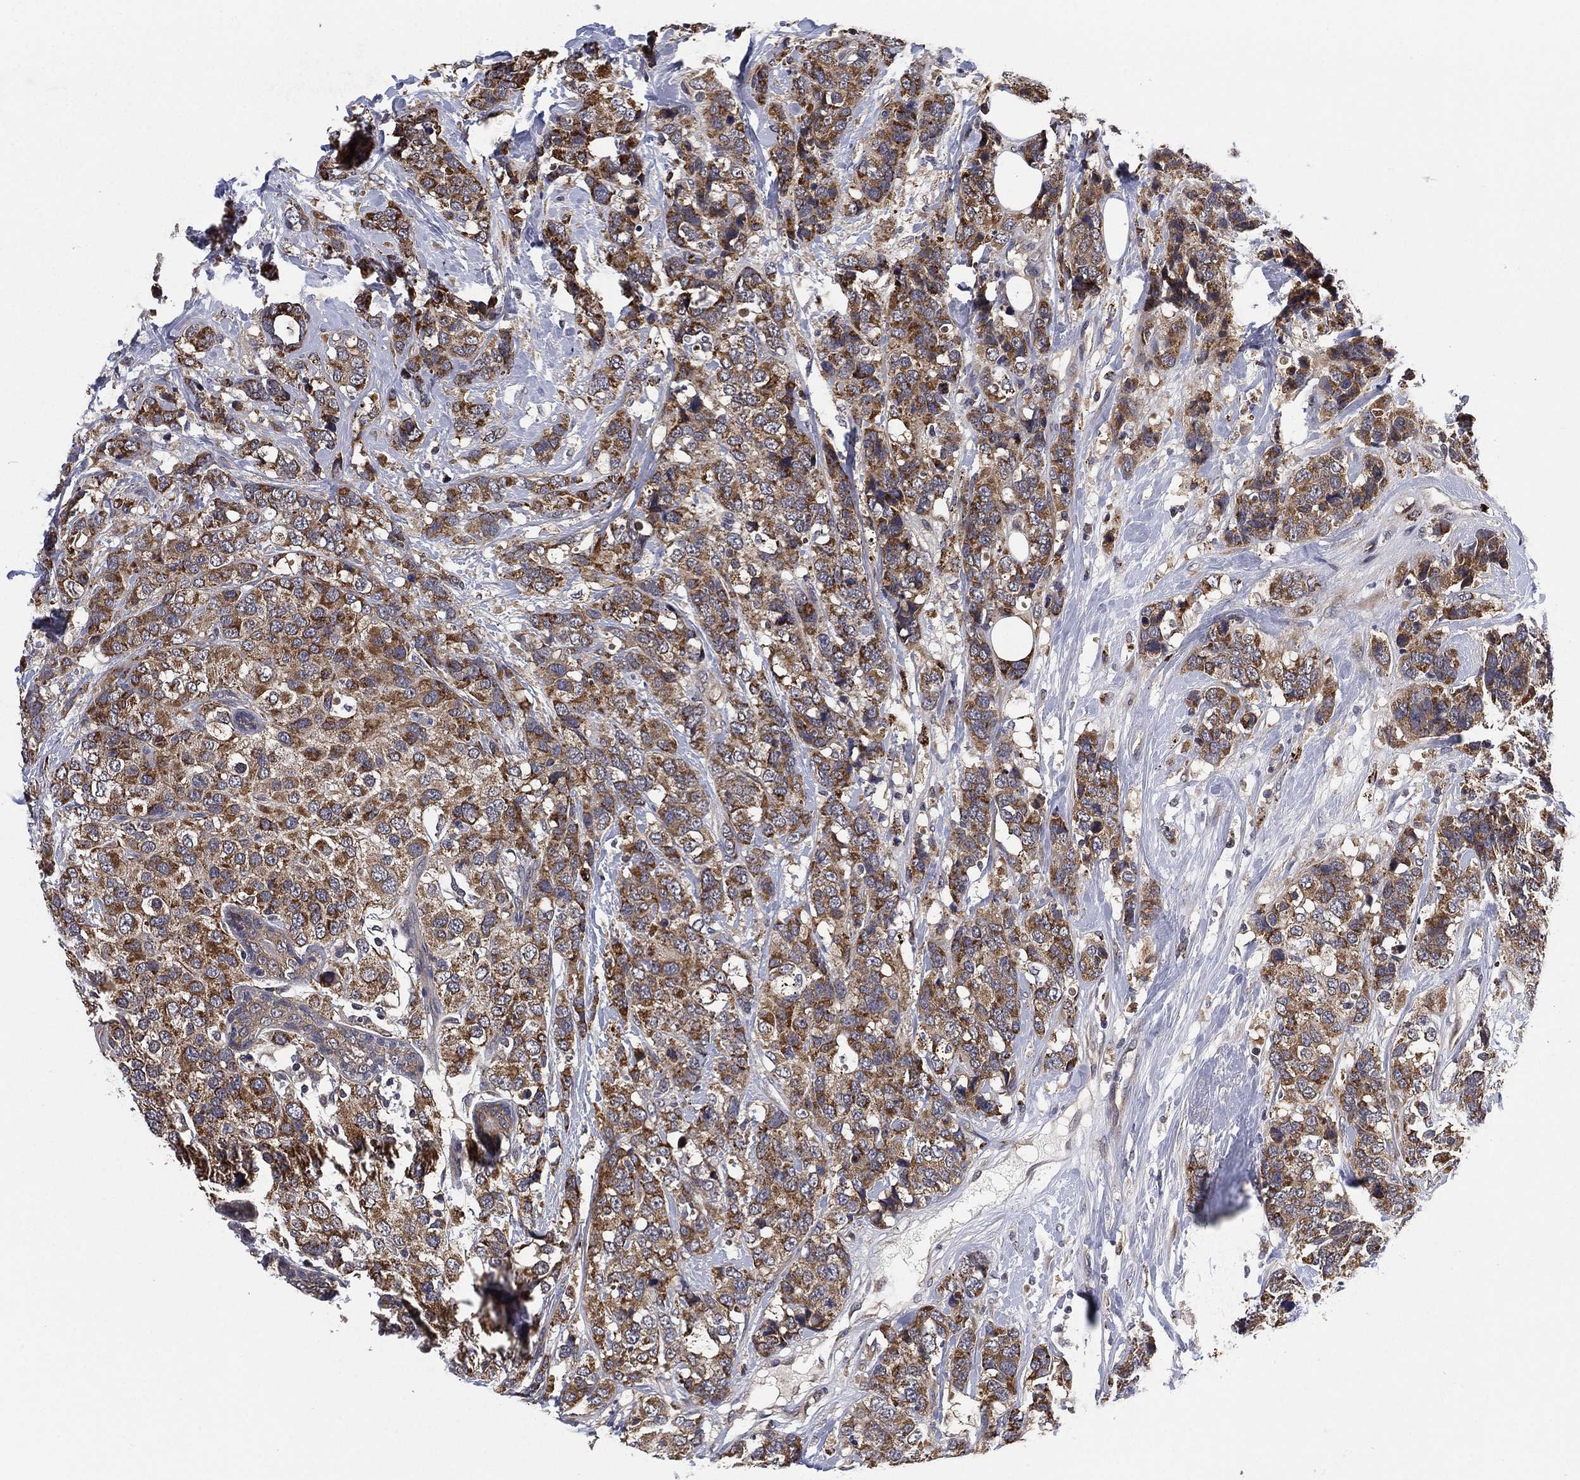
{"staining": {"intensity": "moderate", "quantity": "25%-75%", "location": "cytoplasmic/membranous"}, "tissue": "breast cancer", "cell_type": "Tumor cells", "image_type": "cancer", "snomed": [{"axis": "morphology", "description": "Lobular carcinoma"}, {"axis": "topography", "description": "Breast"}], "caption": "The immunohistochemical stain labels moderate cytoplasmic/membranous positivity in tumor cells of breast cancer tissue.", "gene": "SELENOO", "patient": {"sex": "female", "age": 59}}